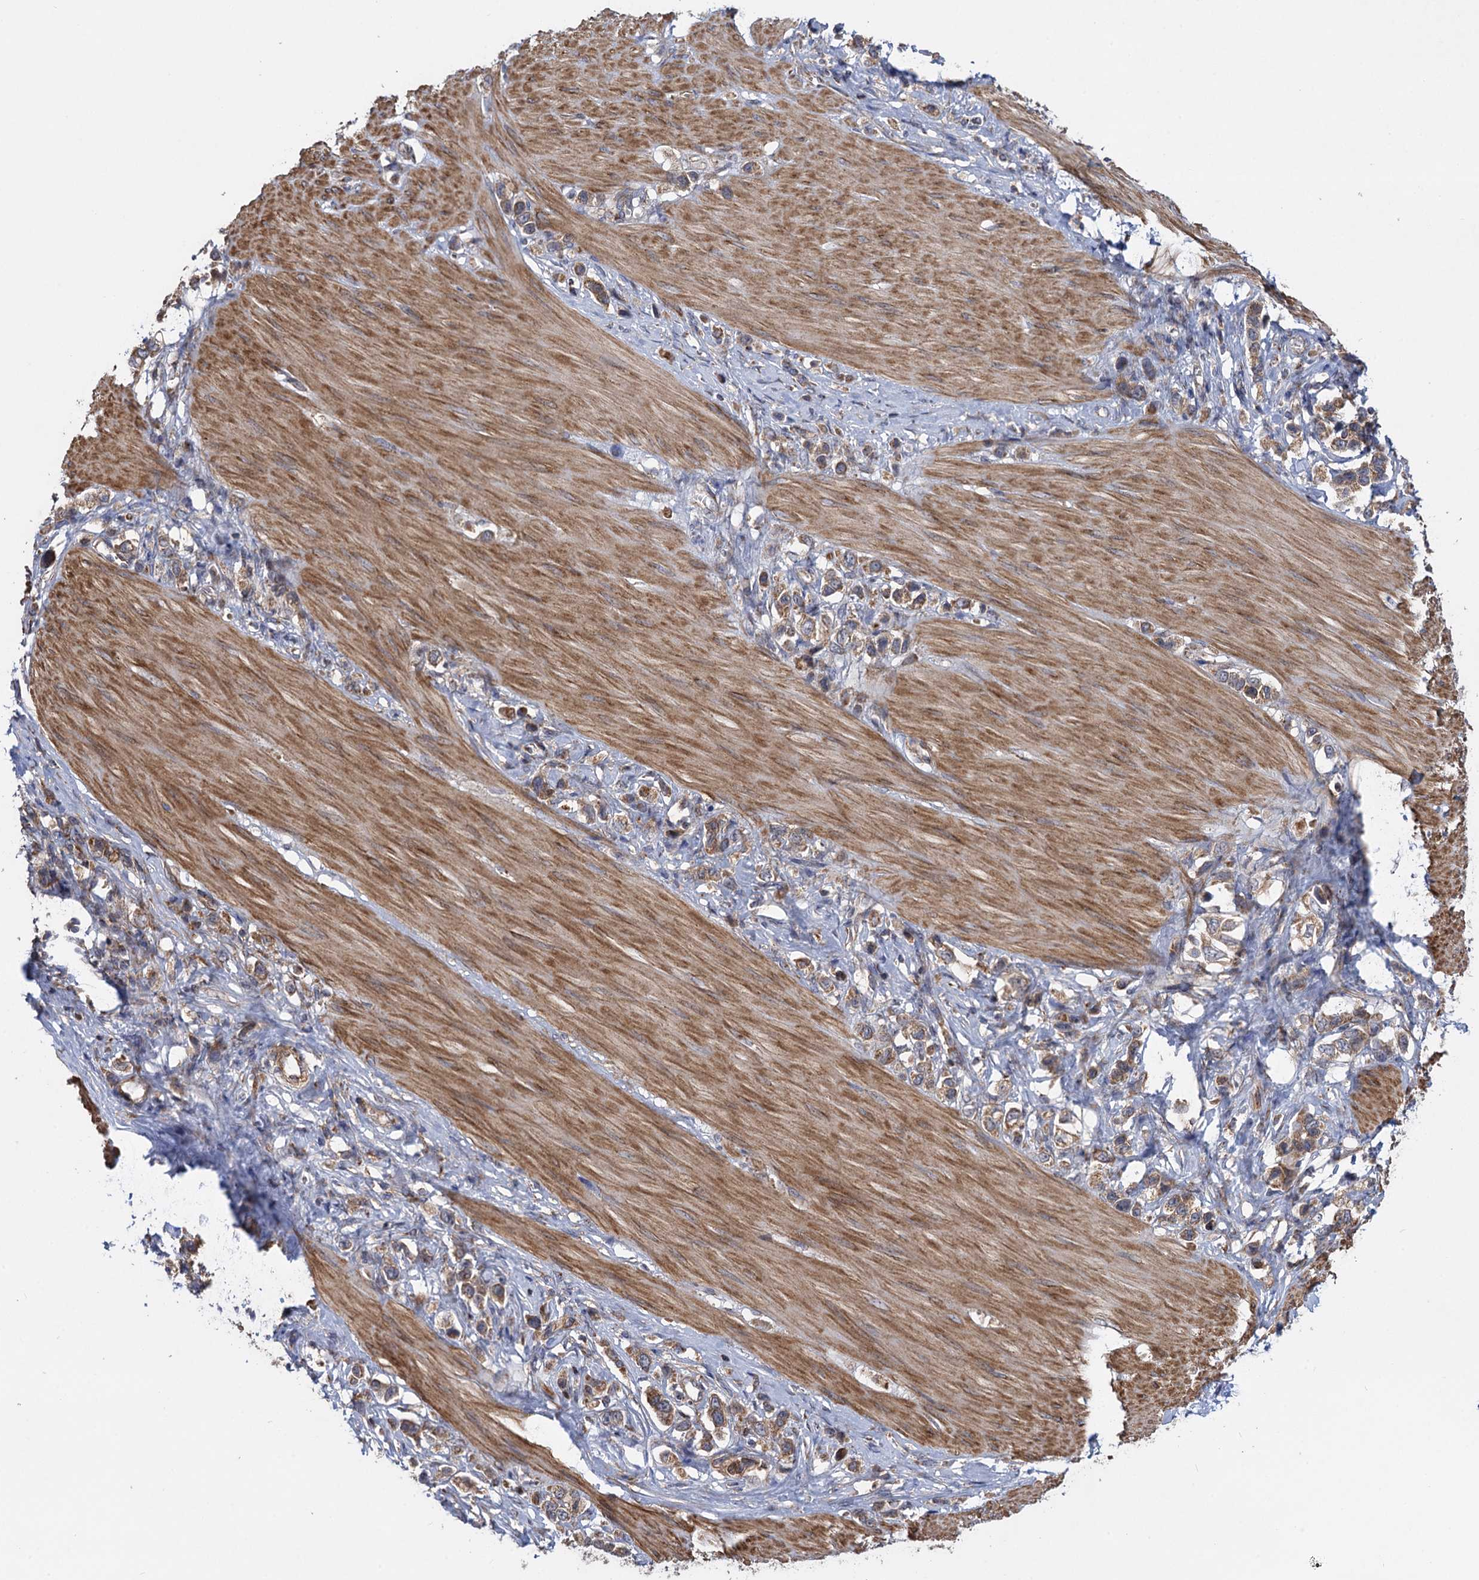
{"staining": {"intensity": "moderate", "quantity": ">75%", "location": "cytoplasmic/membranous"}, "tissue": "stomach cancer", "cell_type": "Tumor cells", "image_type": "cancer", "snomed": [{"axis": "morphology", "description": "Adenocarcinoma, NOS"}, {"axis": "topography", "description": "Stomach"}], "caption": "There is medium levels of moderate cytoplasmic/membranous positivity in tumor cells of stomach cancer, as demonstrated by immunohistochemical staining (brown color).", "gene": "HAUS1", "patient": {"sex": "female", "age": 65}}